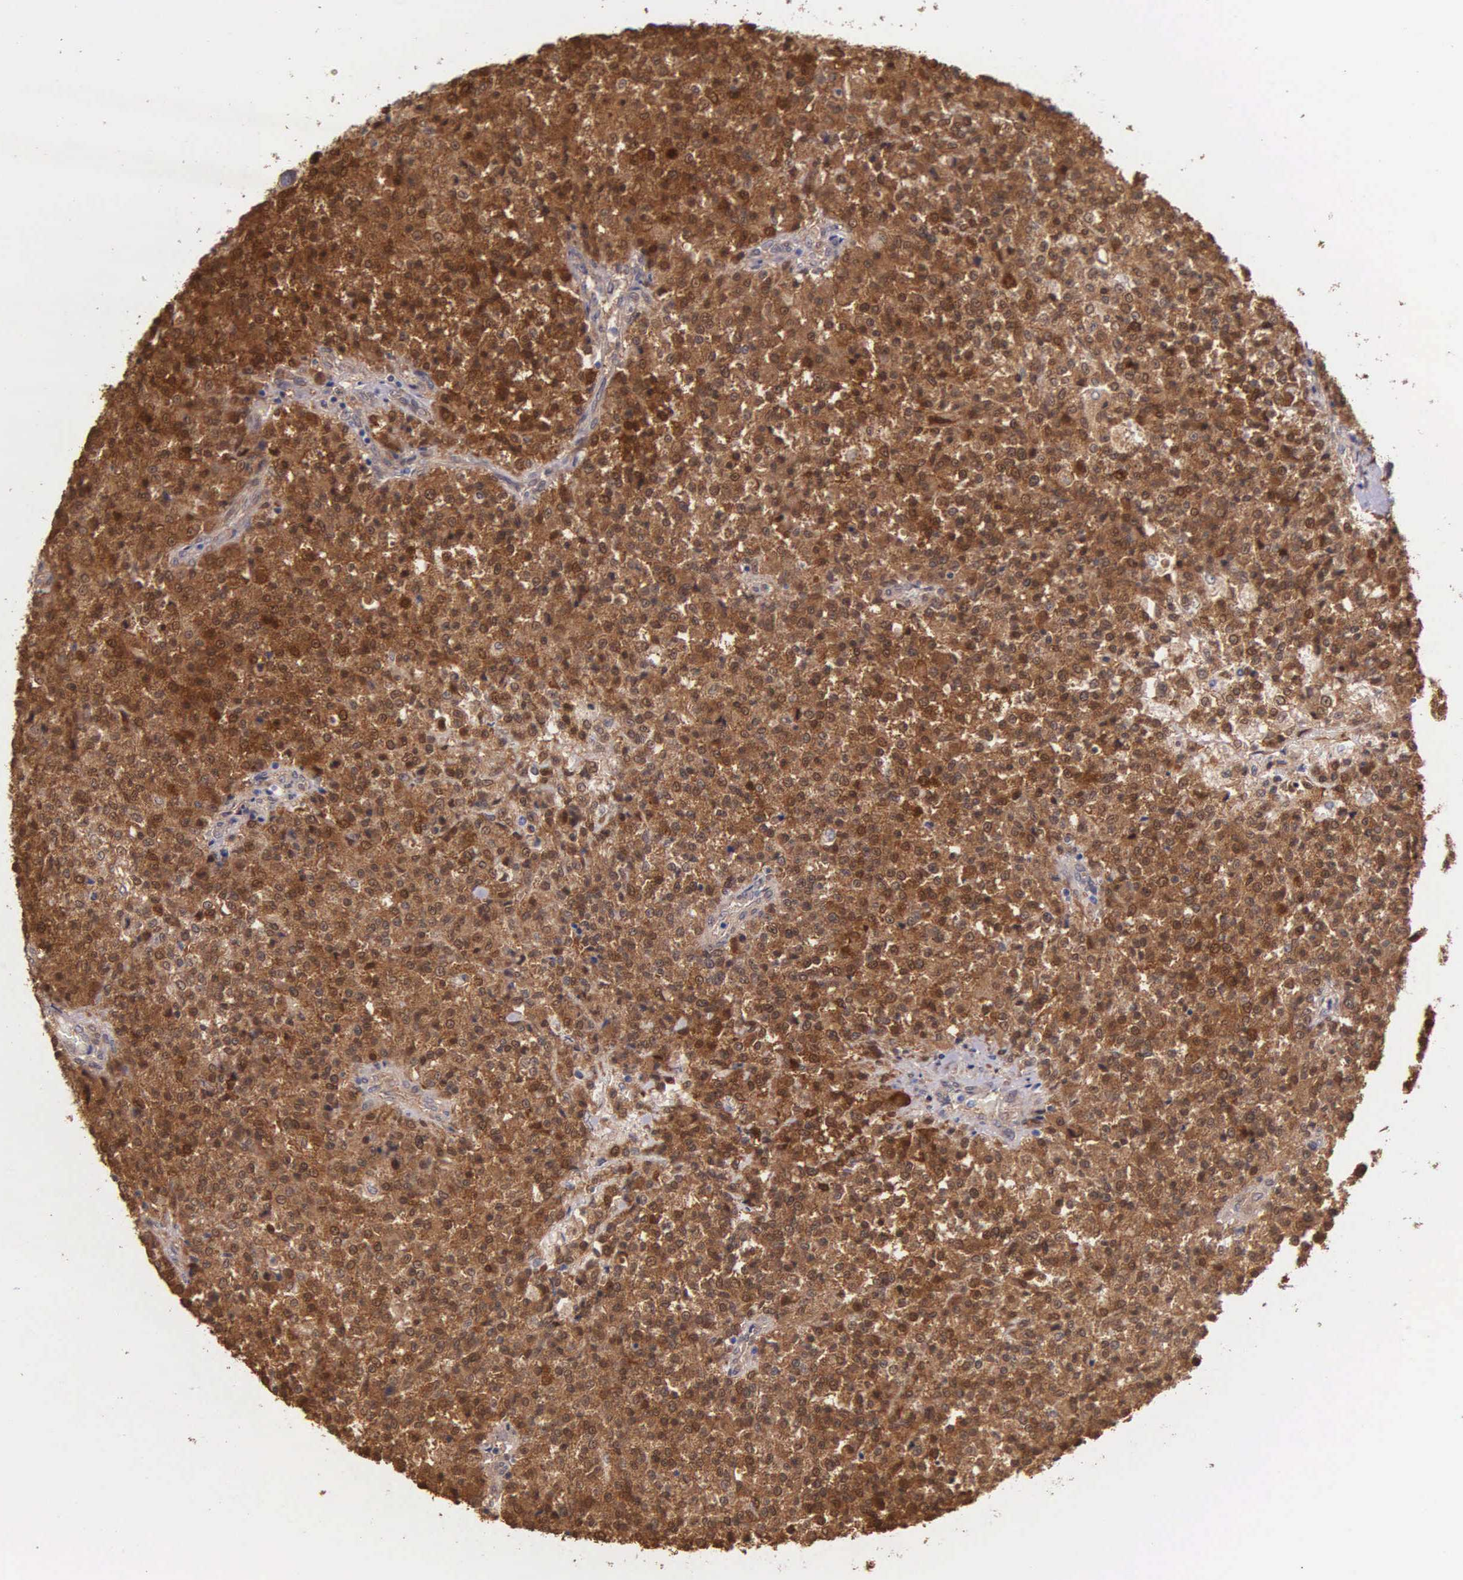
{"staining": {"intensity": "strong", "quantity": ">75%", "location": "cytoplasmic/membranous"}, "tissue": "testis cancer", "cell_type": "Tumor cells", "image_type": "cancer", "snomed": [{"axis": "morphology", "description": "Seminoma, NOS"}, {"axis": "topography", "description": "Testis"}], "caption": "High-magnification brightfield microscopy of seminoma (testis) stained with DAB (3,3'-diaminobenzidine) (brown) and counterstained with hematoxylin (blue). tumor cells exhibit strong cytoplasmic/membranous expression is present in about>75% of cells. The staining was performed using DAB to visualize the protein expression in brown, while the nuclei were stained in blue with hematoxylin (Magnification: 20x).", "gene": "GSTT2", "patient": {"sex": "male", "age": 59}}